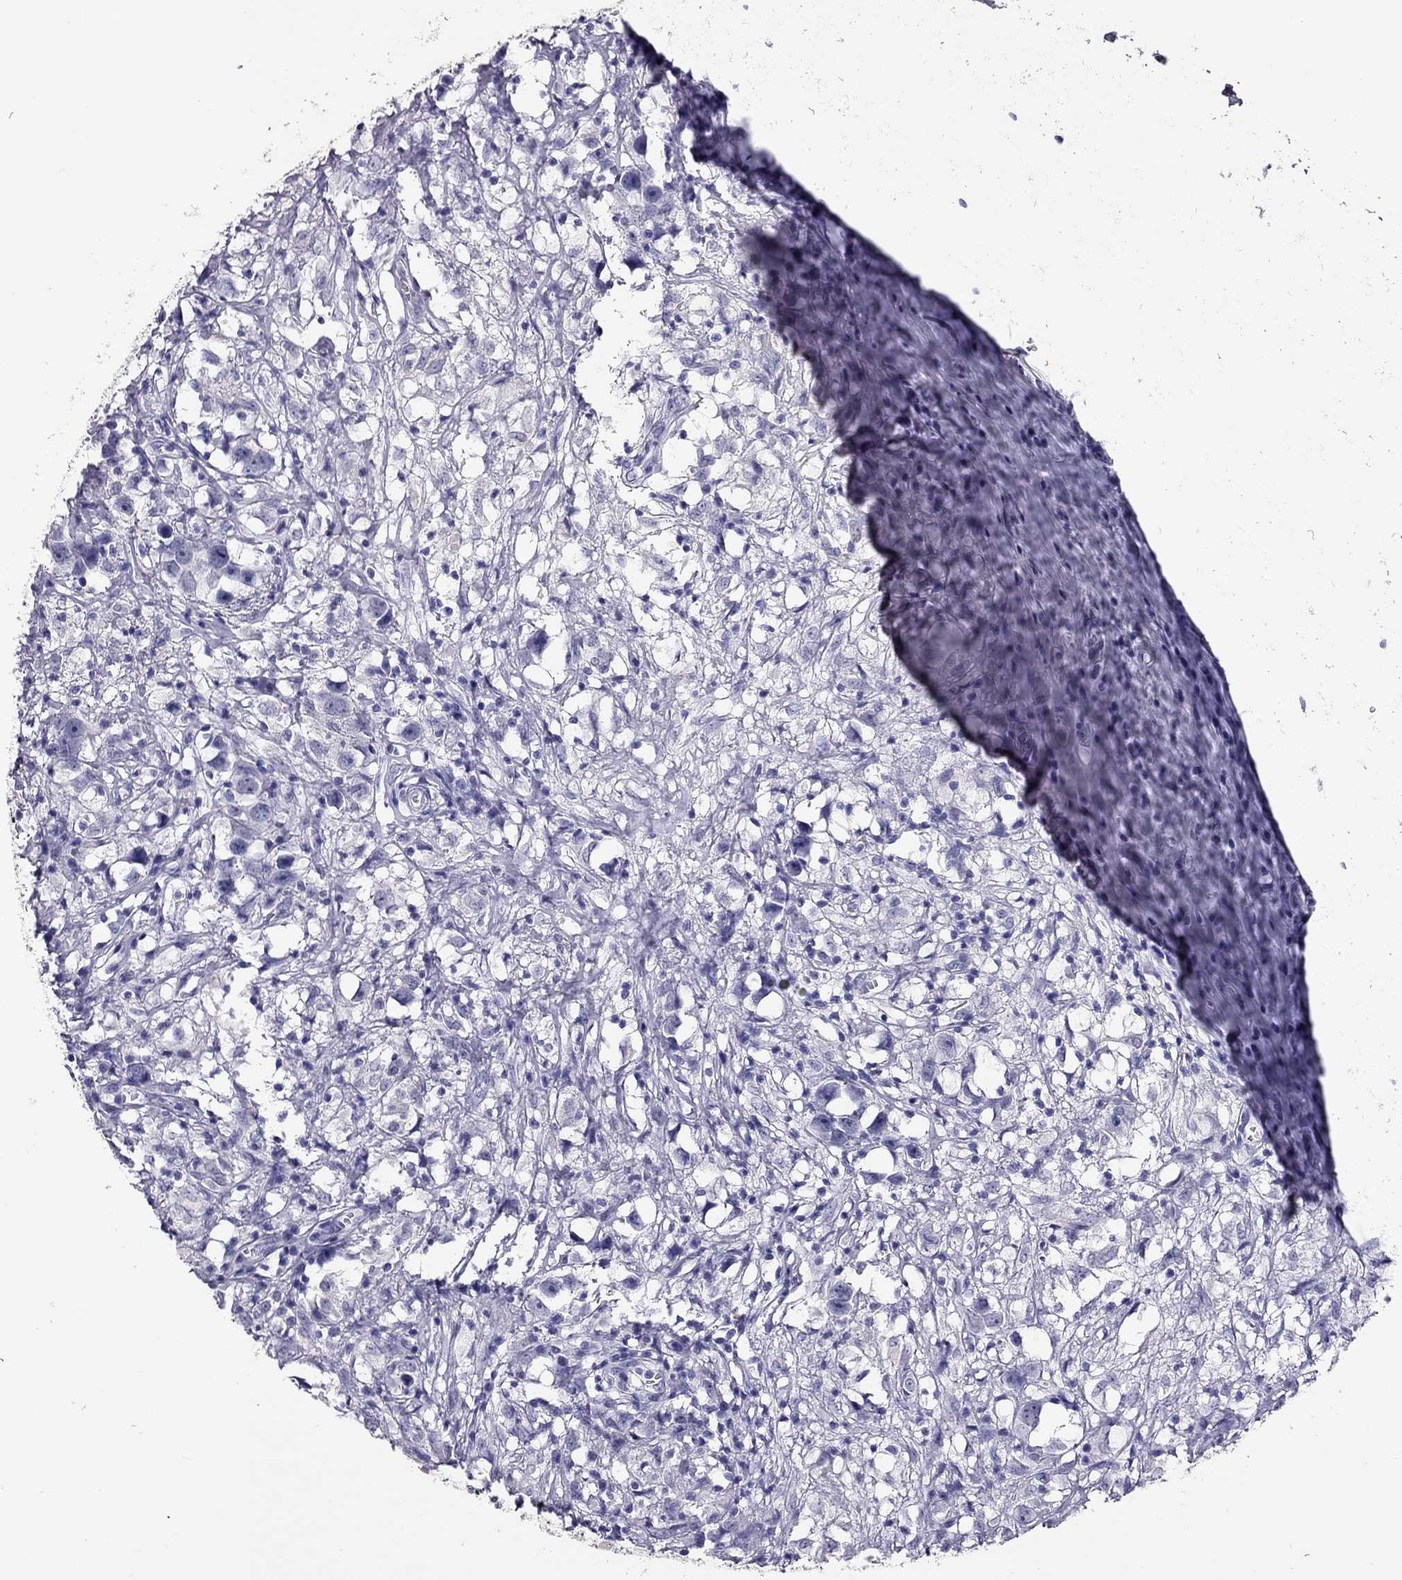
{"staining": {"intensity": "negative", "quantity": "none", "location": "none"}, "tissue": "testis cancer", "cell_type": "Tumor cells", "image_type": "cancer", "snomed": [{"axis": "morphology", "description": "Seminoma, NOS"}, {"axis": "topography", "description": "Testis"}], "caption": "Testis seminoma stained for a protein using immunohistochemistry (IHC) demonstrates no expression tumor cells.", "gene": "PSMB11", "patient": {"sex": "male", "age": 49}}